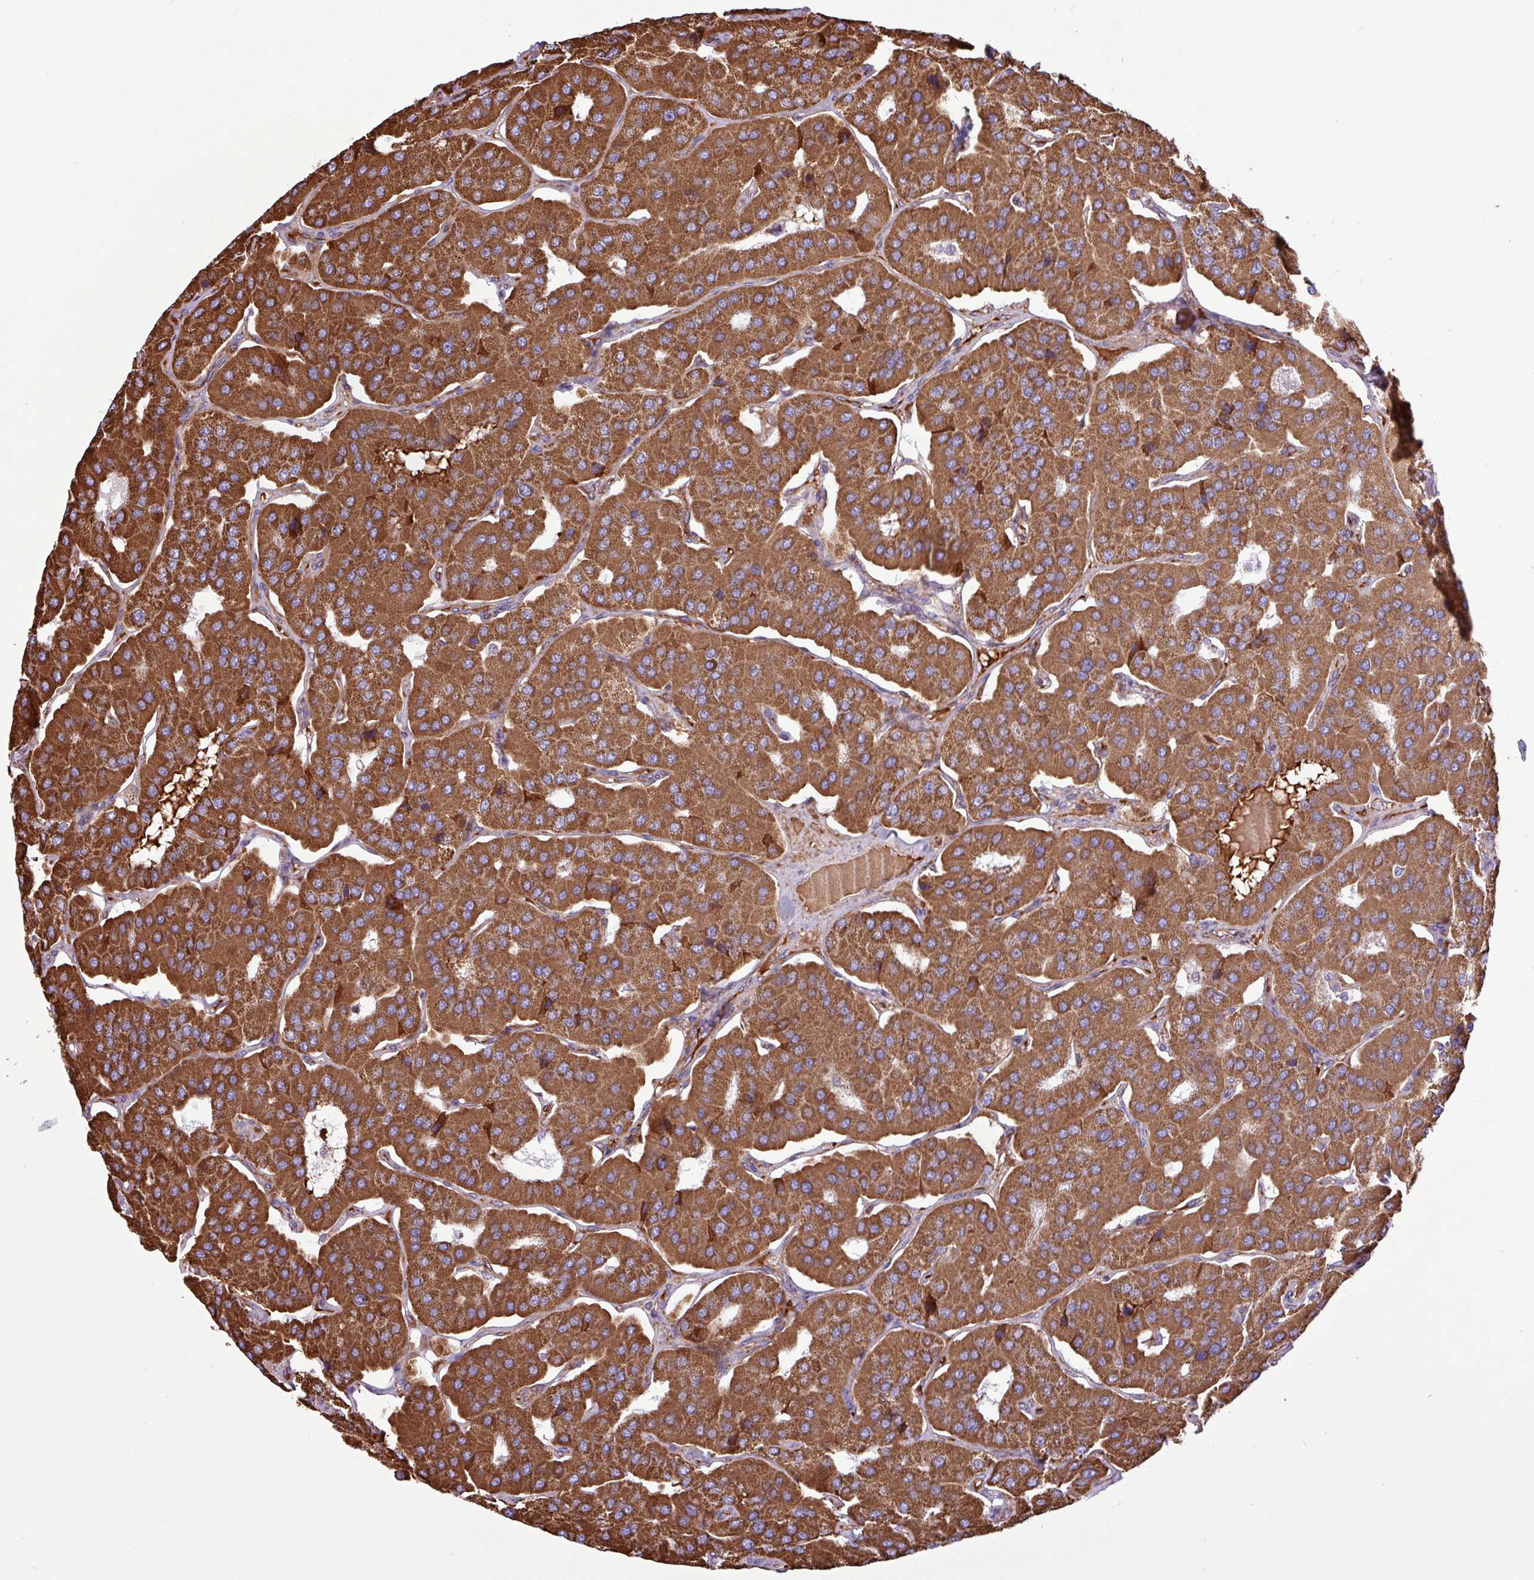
{"staining": {"intensity": "strong", "quantity": ">75%", "location": "cytoplasmic/membranous"}, "tissue": "parathyroid gland", "cell_type": "Glandular cells", "image_type": "normal", "snomed": [{"axis": "morphology", "description": "Normal tissue, NOS"}, {"axis": "morphology", "description": "Adenoma, NOS"}, {"axis": "topography", "description": "Parathyroid gland"}], "caption": "Immunohistochemical staining of benign human parathyroid gland reveals strong cytoplasmic/membranous protein positivity in about >75% of glandular cells.", "gene": "RTL3", "patient": {"sex": "female", "age": 86}}